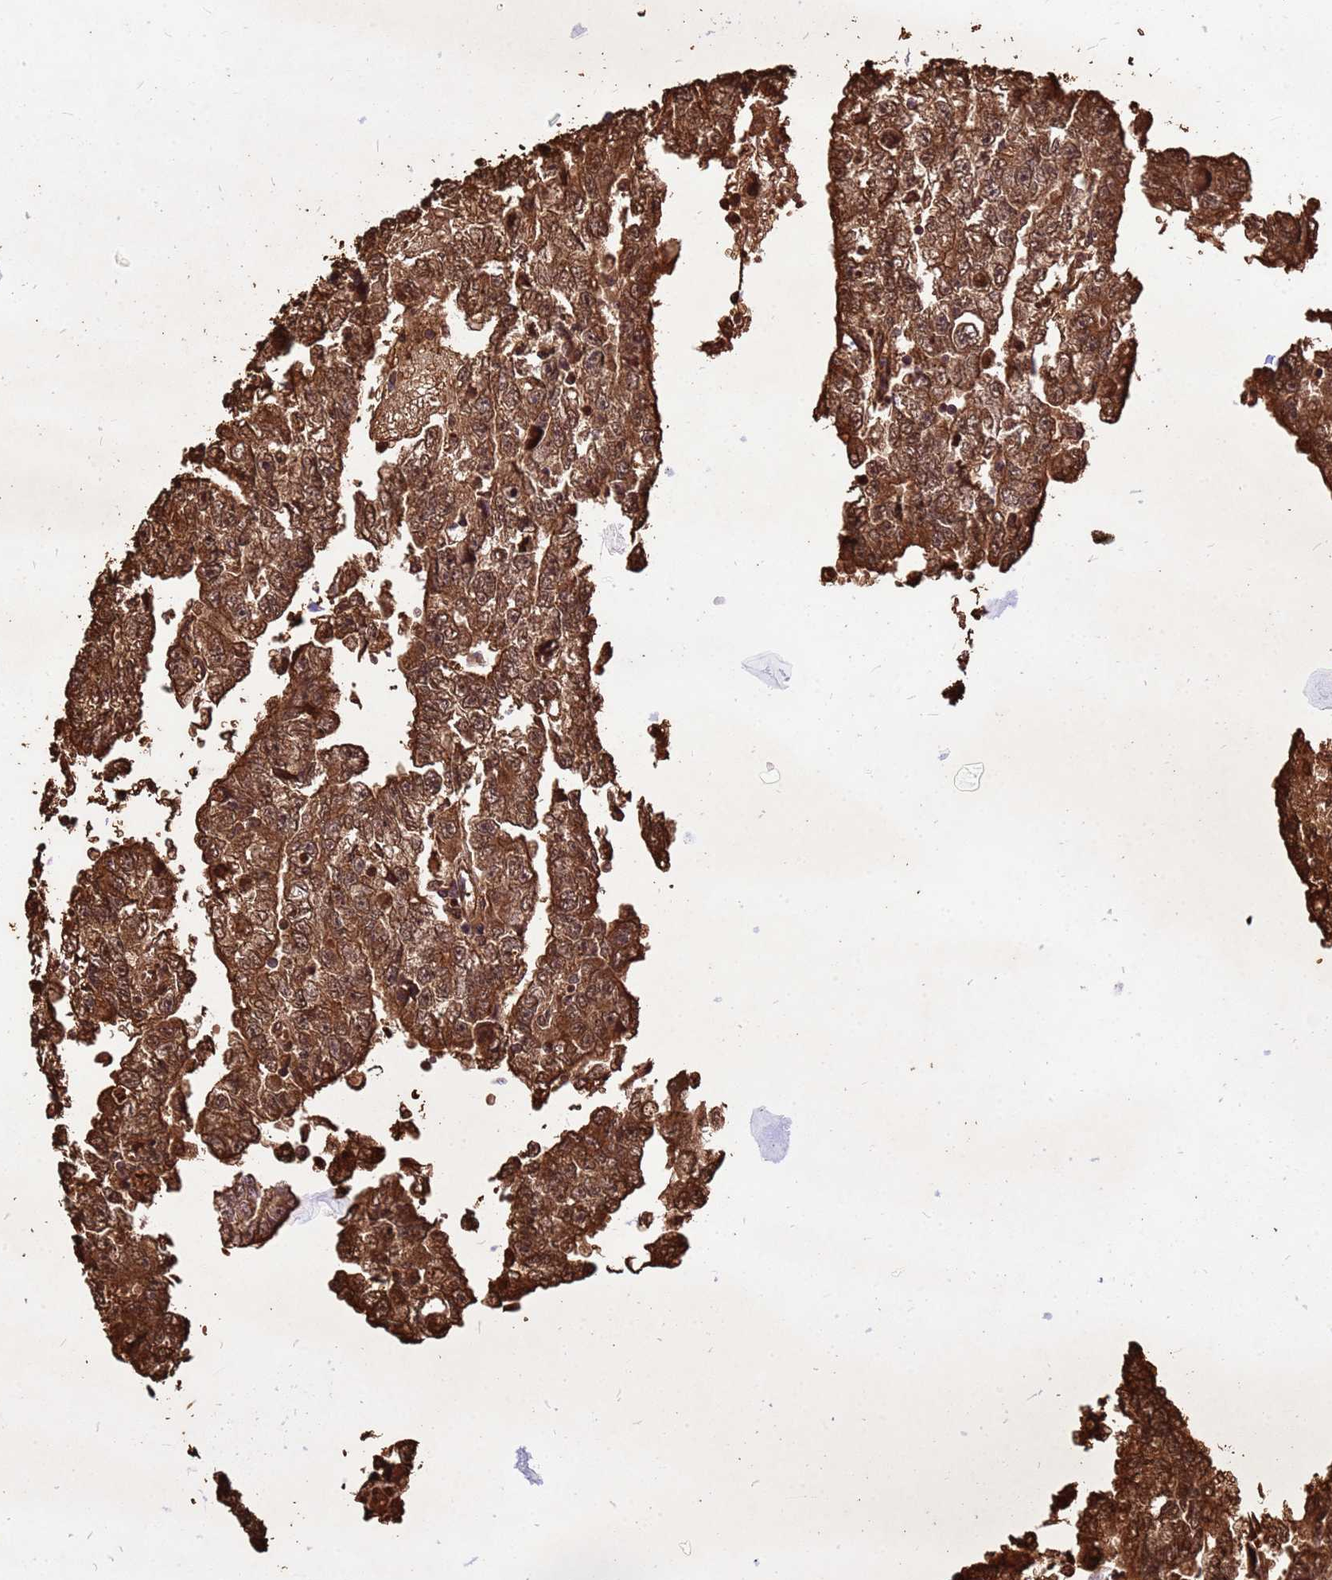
{"staining": {"intensity": "strong", "quantity": ">75%", "location": "cytoplasmic/membranous"}, "tissue": "testis cancer", "cell_type": "Tumor cells", "image_type": "cancer", "snomed": [{"axis": "morphology", "description": "Carcinoma, Embryonal, NOS"}, {"axis": "topography", "description": "Testis"}], "caption": "Protein staining of testis cancer tissue demonstrates strong cytoplasmic/membranous staining in about >75% of tumor cells.", "gene": "HBA2", "patient": {"sex": "male", "age": 25}}